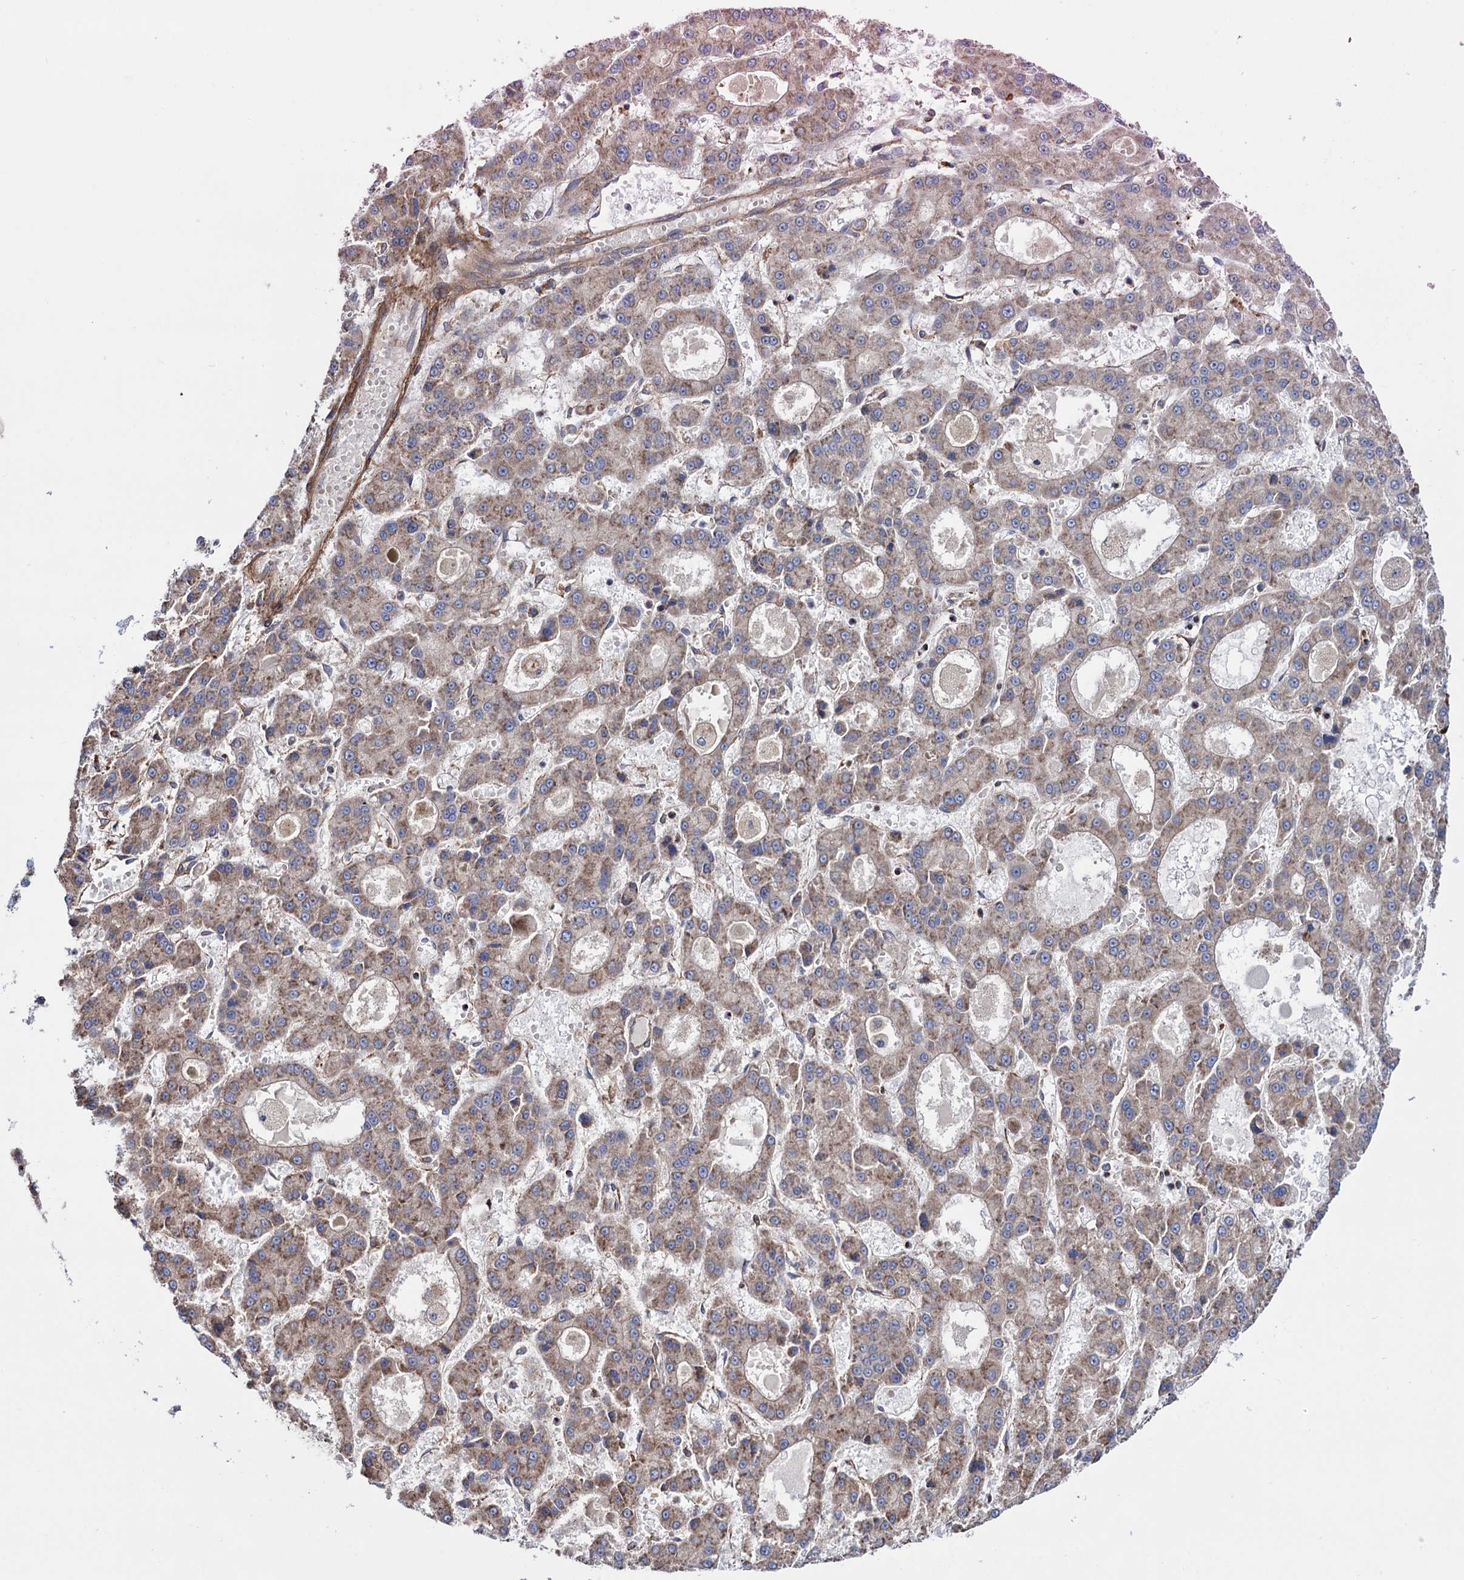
{"staining": {"intensity": "weak", "quantity": ">75%", "location": "cytoplasmic/membranous"}, "tissue": "liver cancer", "cell_type": "Tumor cells", "image_type": "cancer", "snomed": [{"axis": "morphology", "description": "Carcinoma, Hepatocellular, NOS"}, {"axis": "topography", "description": "Liver"}], "caption": "The photomicrograph displays a brown stain indicating the presence of a protein in the cytoplasmic/membranous of tumor cells in liver cancer (hepatocellular carcinoma).", "gene": "FERMT2", "patient": {"sex": "male", "age": 70}}